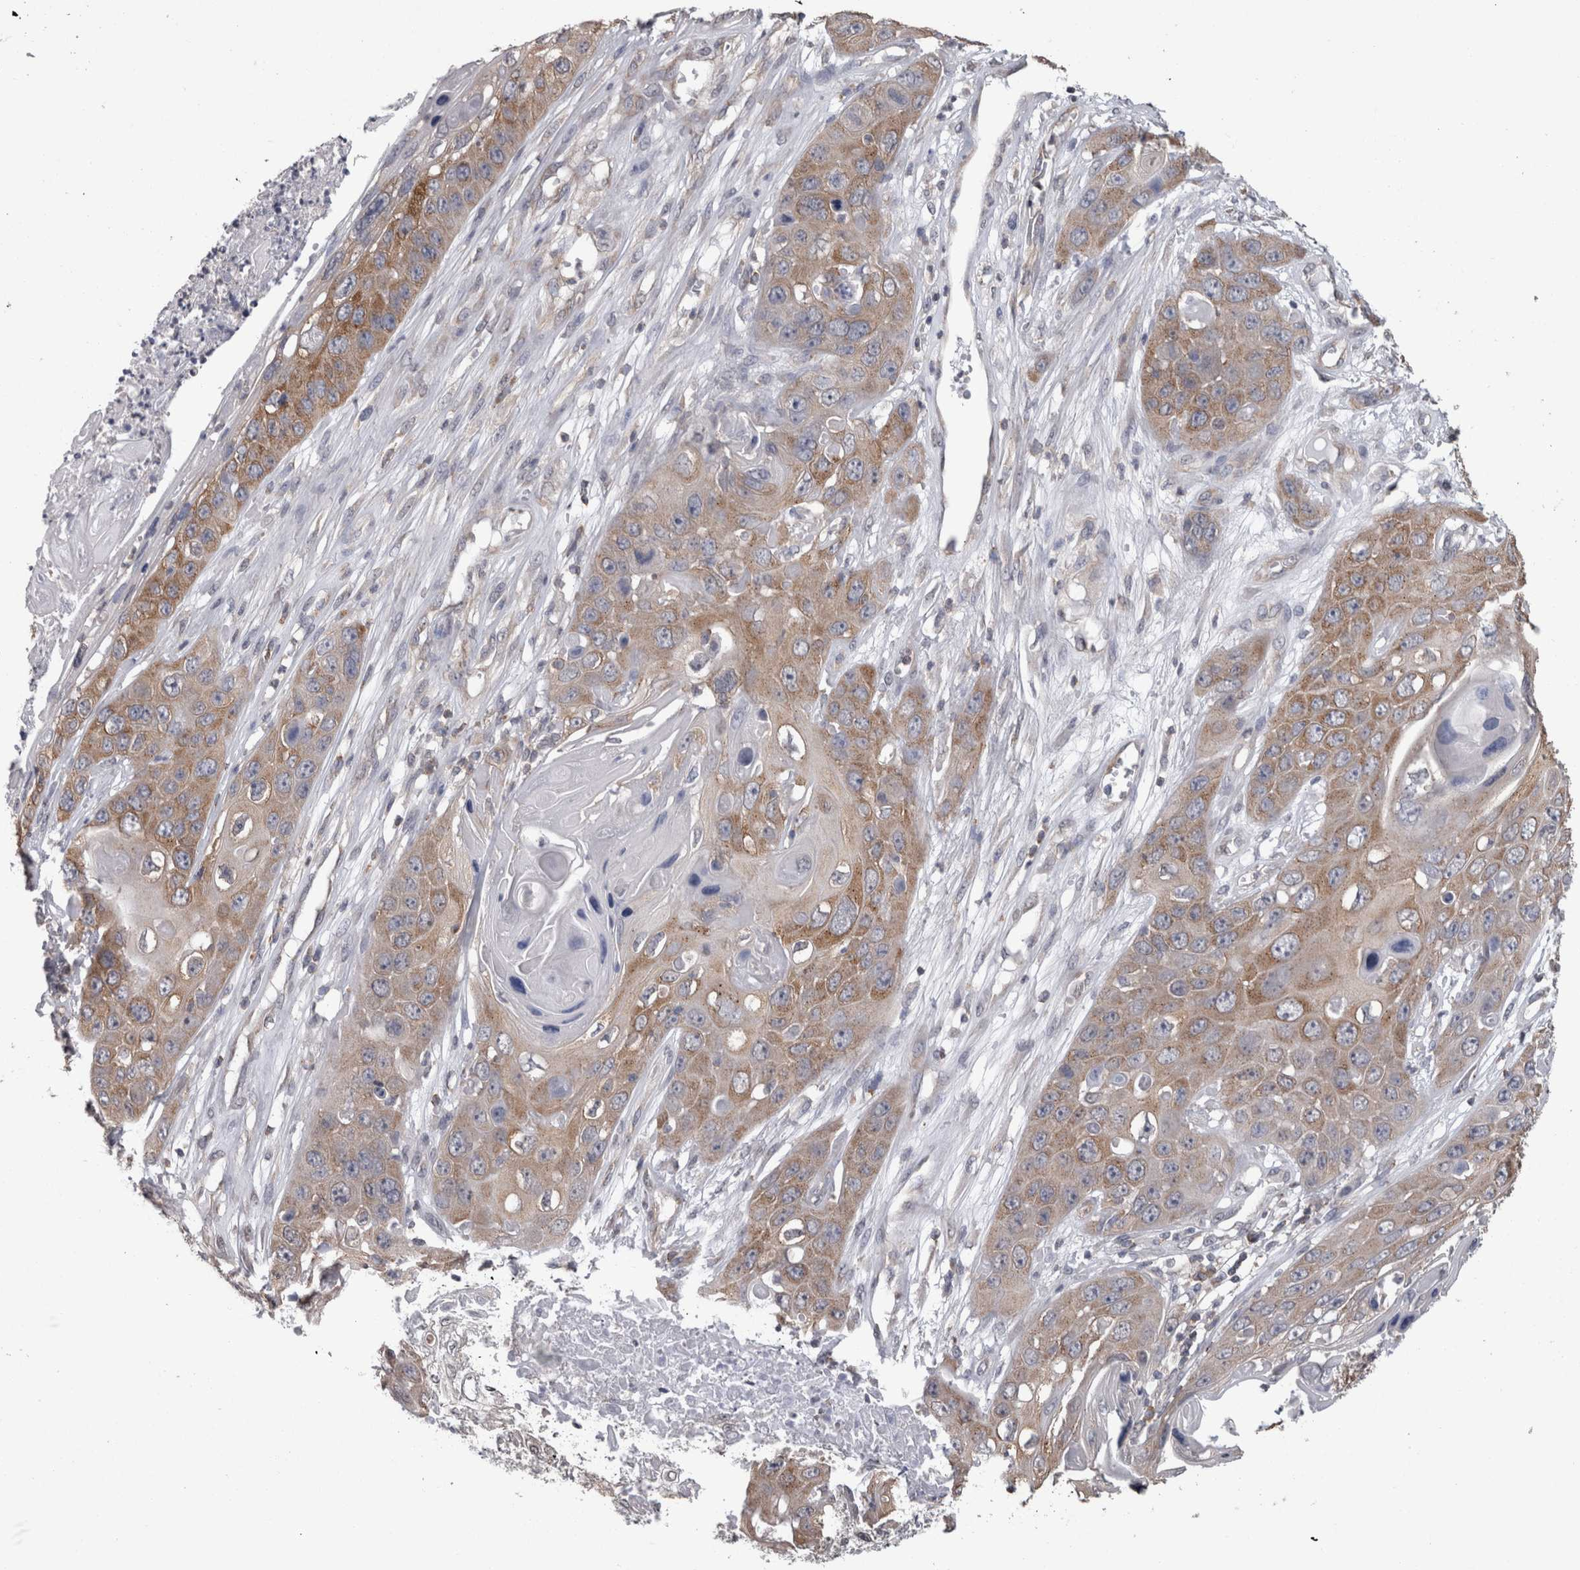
{"staining": {"intensity": "moderate", "quantity": ">75%", "location": "cytoplasmic/membranous"}, "tissue": "skin cancer", "cell_type": "Tumor cells", "image_type": "cancer", "snomed": [{"axis": "morphology", "description": "Squamous cell carcinoma, NOS"}, {"axis": "topography", "description": "Skin"}], "caption": "A brown stain highlights moderate cytoplasmic/membranous expression of a protein in human squamous cell carcinoma (skin) tumor cells.", "gene": "DDX6", "patient": {"sex": "male", "age": 55}}